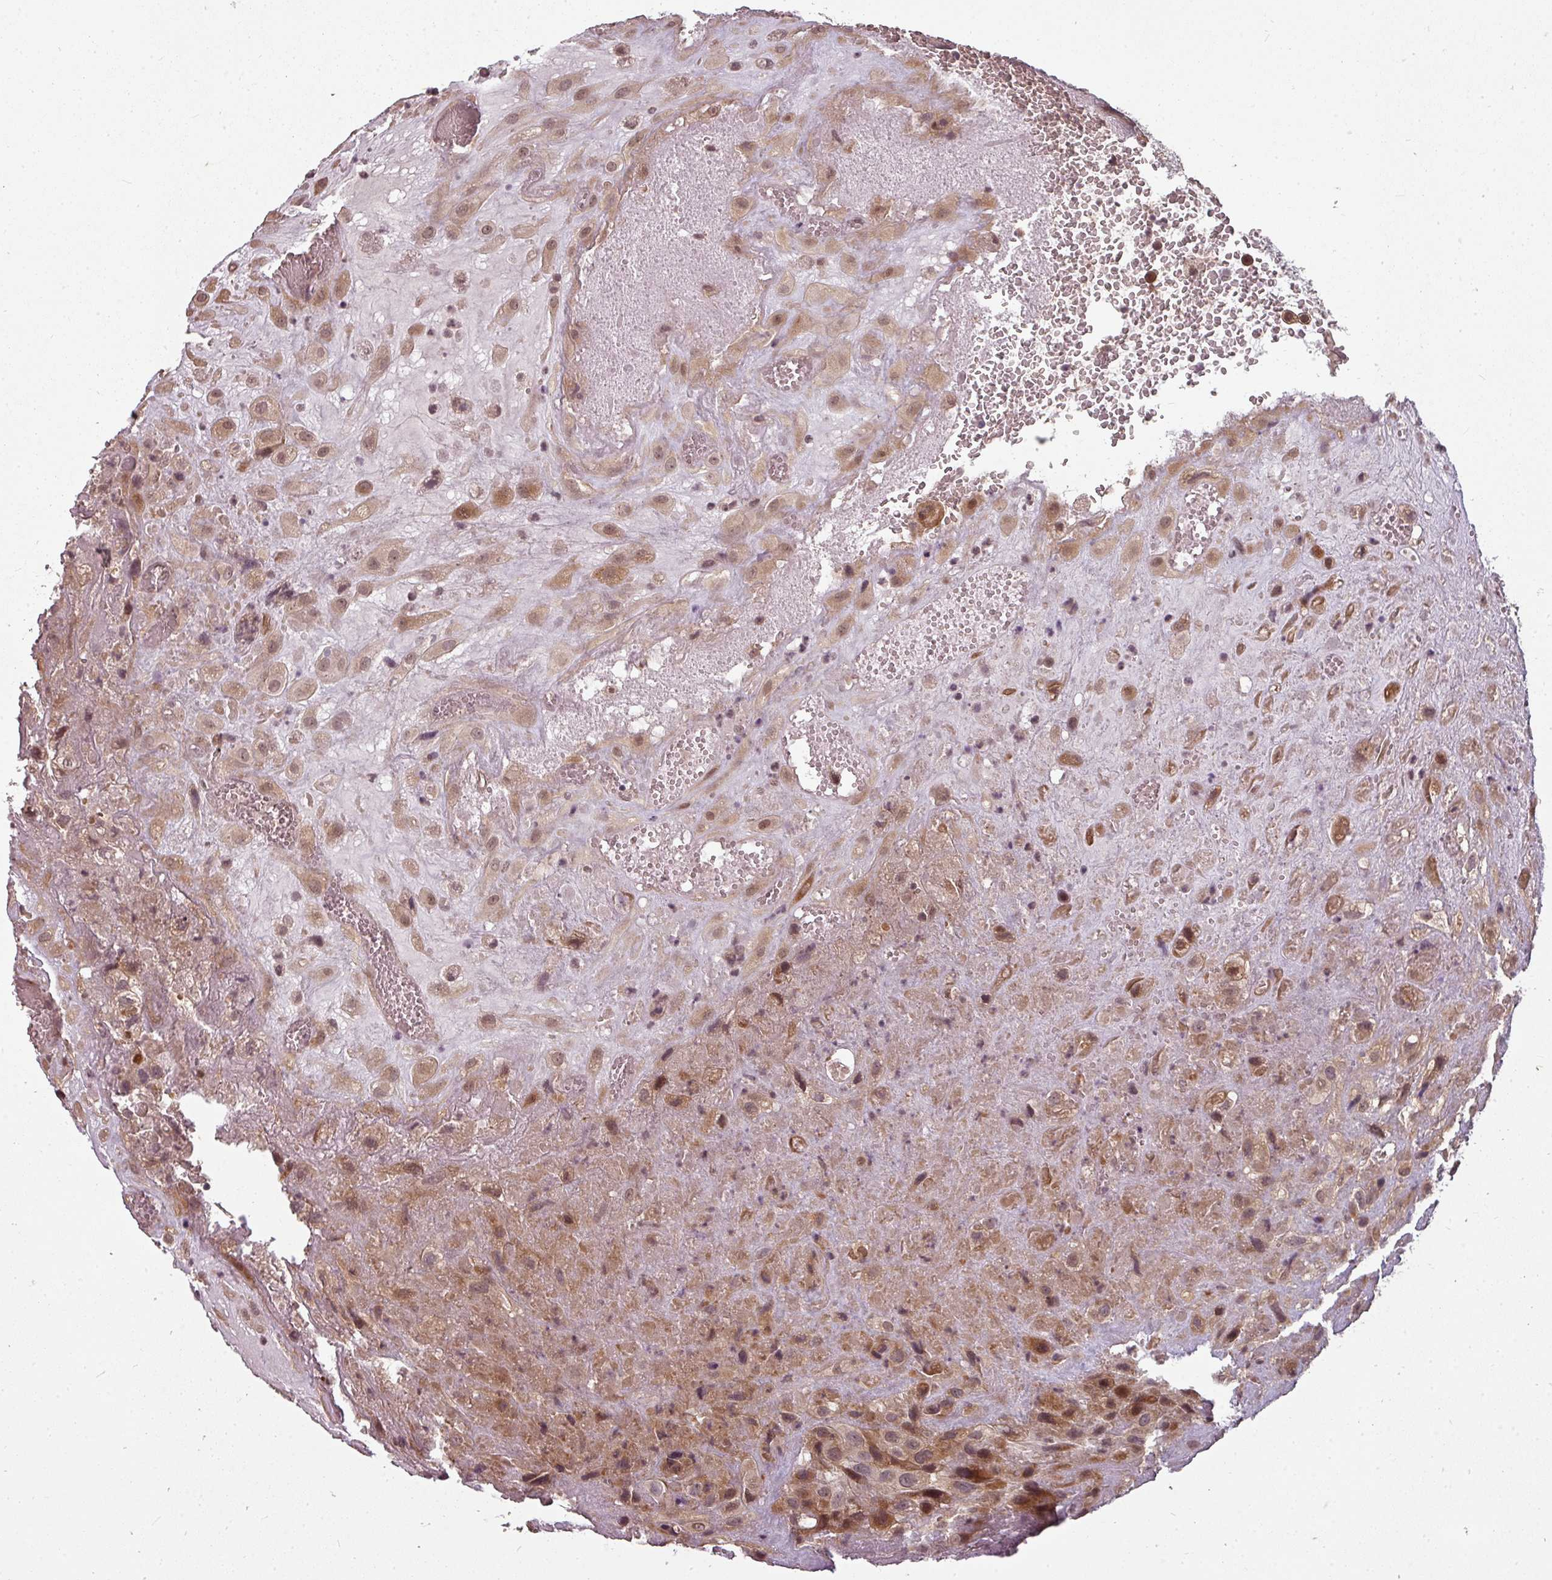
{"staining": {"intensity": "moderate", "quantity": ">75%", "location": "cytoplasmic/membranous,nuclear"}, "tissue": "placenta", "cell_type": "Decidual cells", "image_type": "normal", "snomed": [{"axis": "morphology", "description": "Normal tissue, NOS"}, {"axis": "topography", "description": "Placenta"}], "caption": "Immunohistochemical staining of unremarkable human placenta reveals moderate cytoplasmic/membranous,nuclear protein staining in approximately >75% of decidual cells. (Stains: DAB in brown, nuclei in blue, Microscopy: brightfield microscopy at high magnification).", "gene": "CLIC1", "patient": {"sex": "female", "age": 35}}